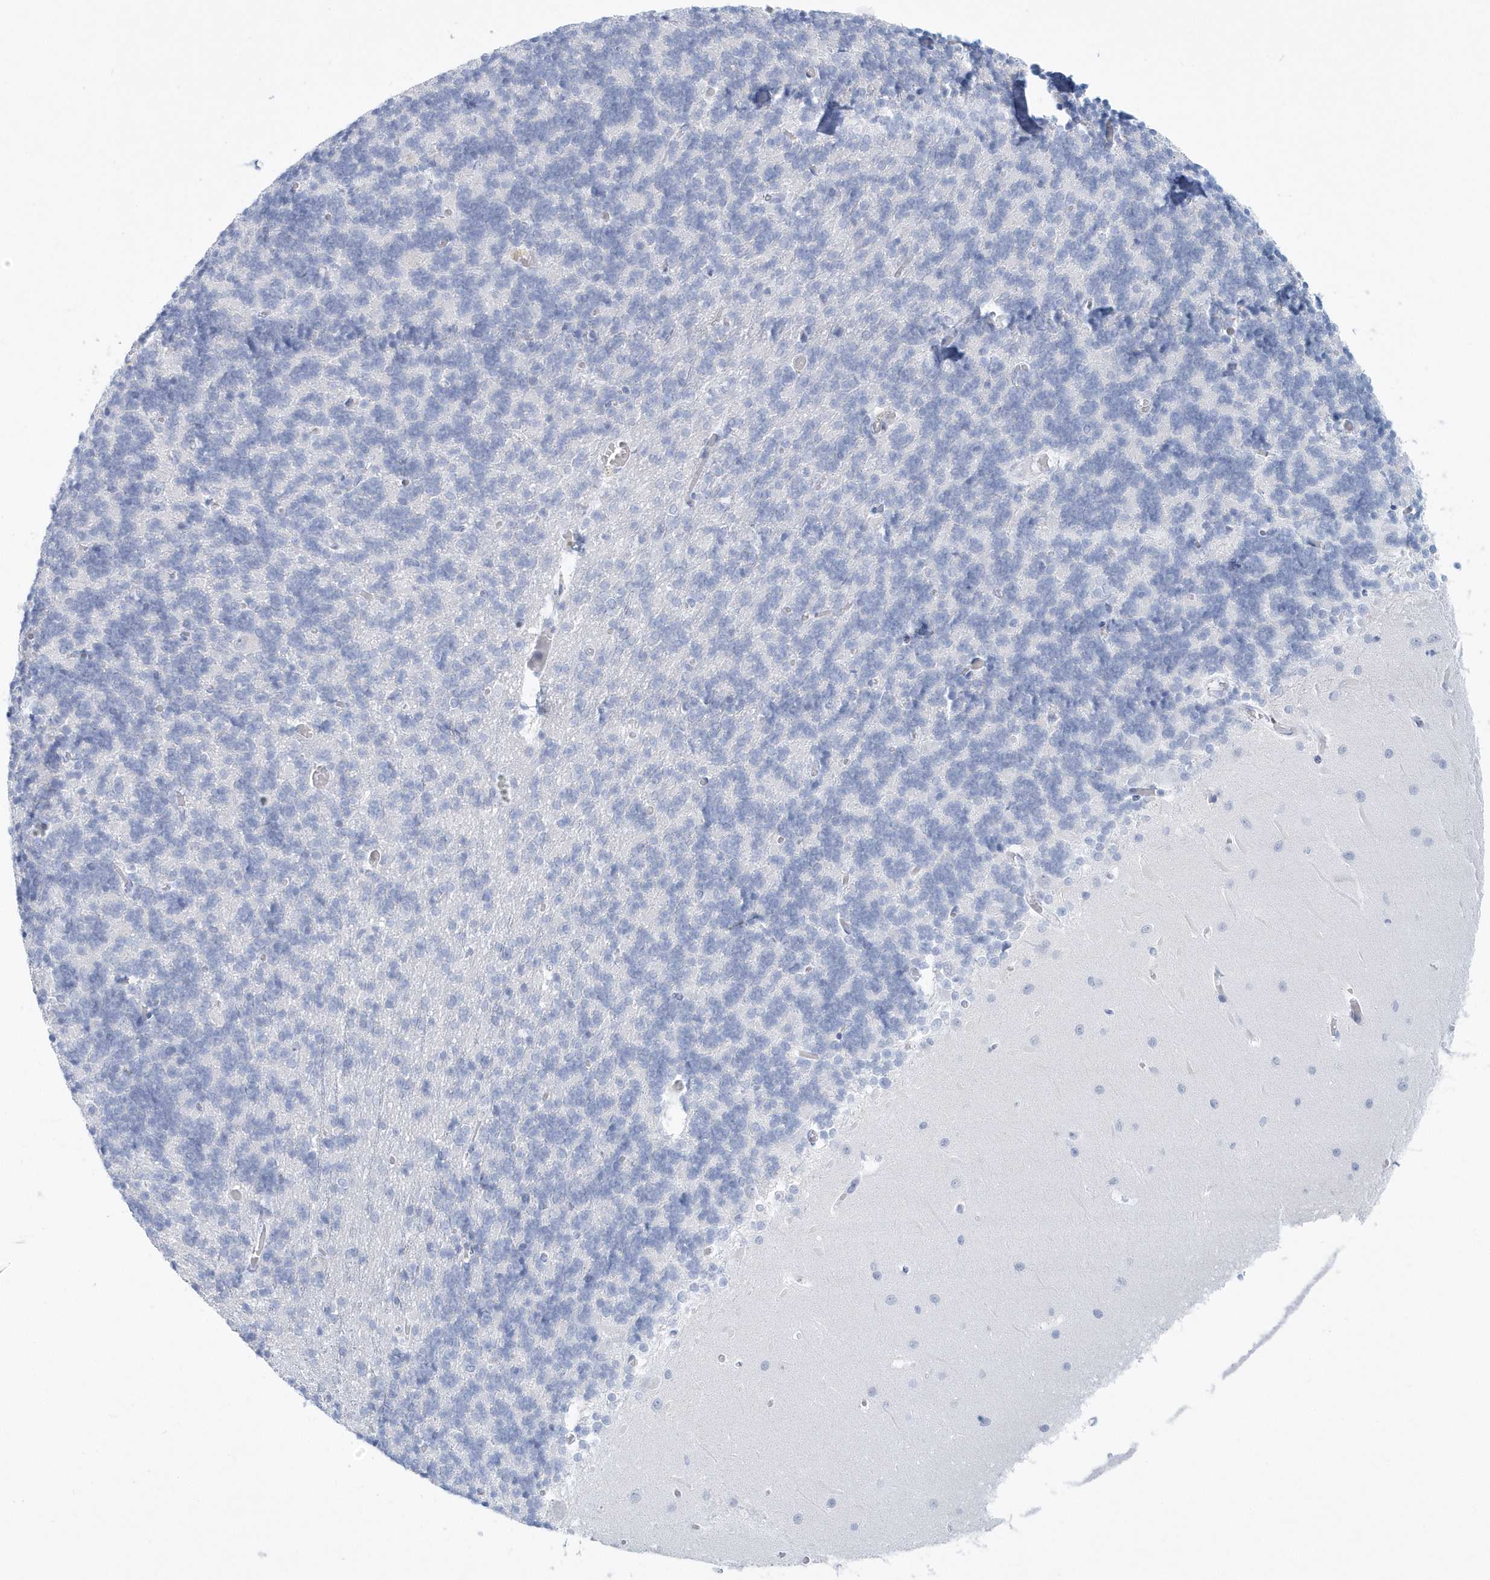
{"staining": {"intensity": "negative", "quantity": "none", "location": "none"}, "tissue": "cerebellum", "cell_type": "Cells in granular layer", "image_type": "normal", "snomed": [{"axis": "morphology", "description": "Normal tissue, NOS"}, {"axis": "topography", "description": "Cerebellum"}], "caption": "Immunohistochemistry (IHC) photomicrograph of unremarkable cerebellum stained for a protein (brown), which displays no staining in cells in granular layer.", "gene": "PTPRO", "patient": {"sex": "male", "age": 37}}